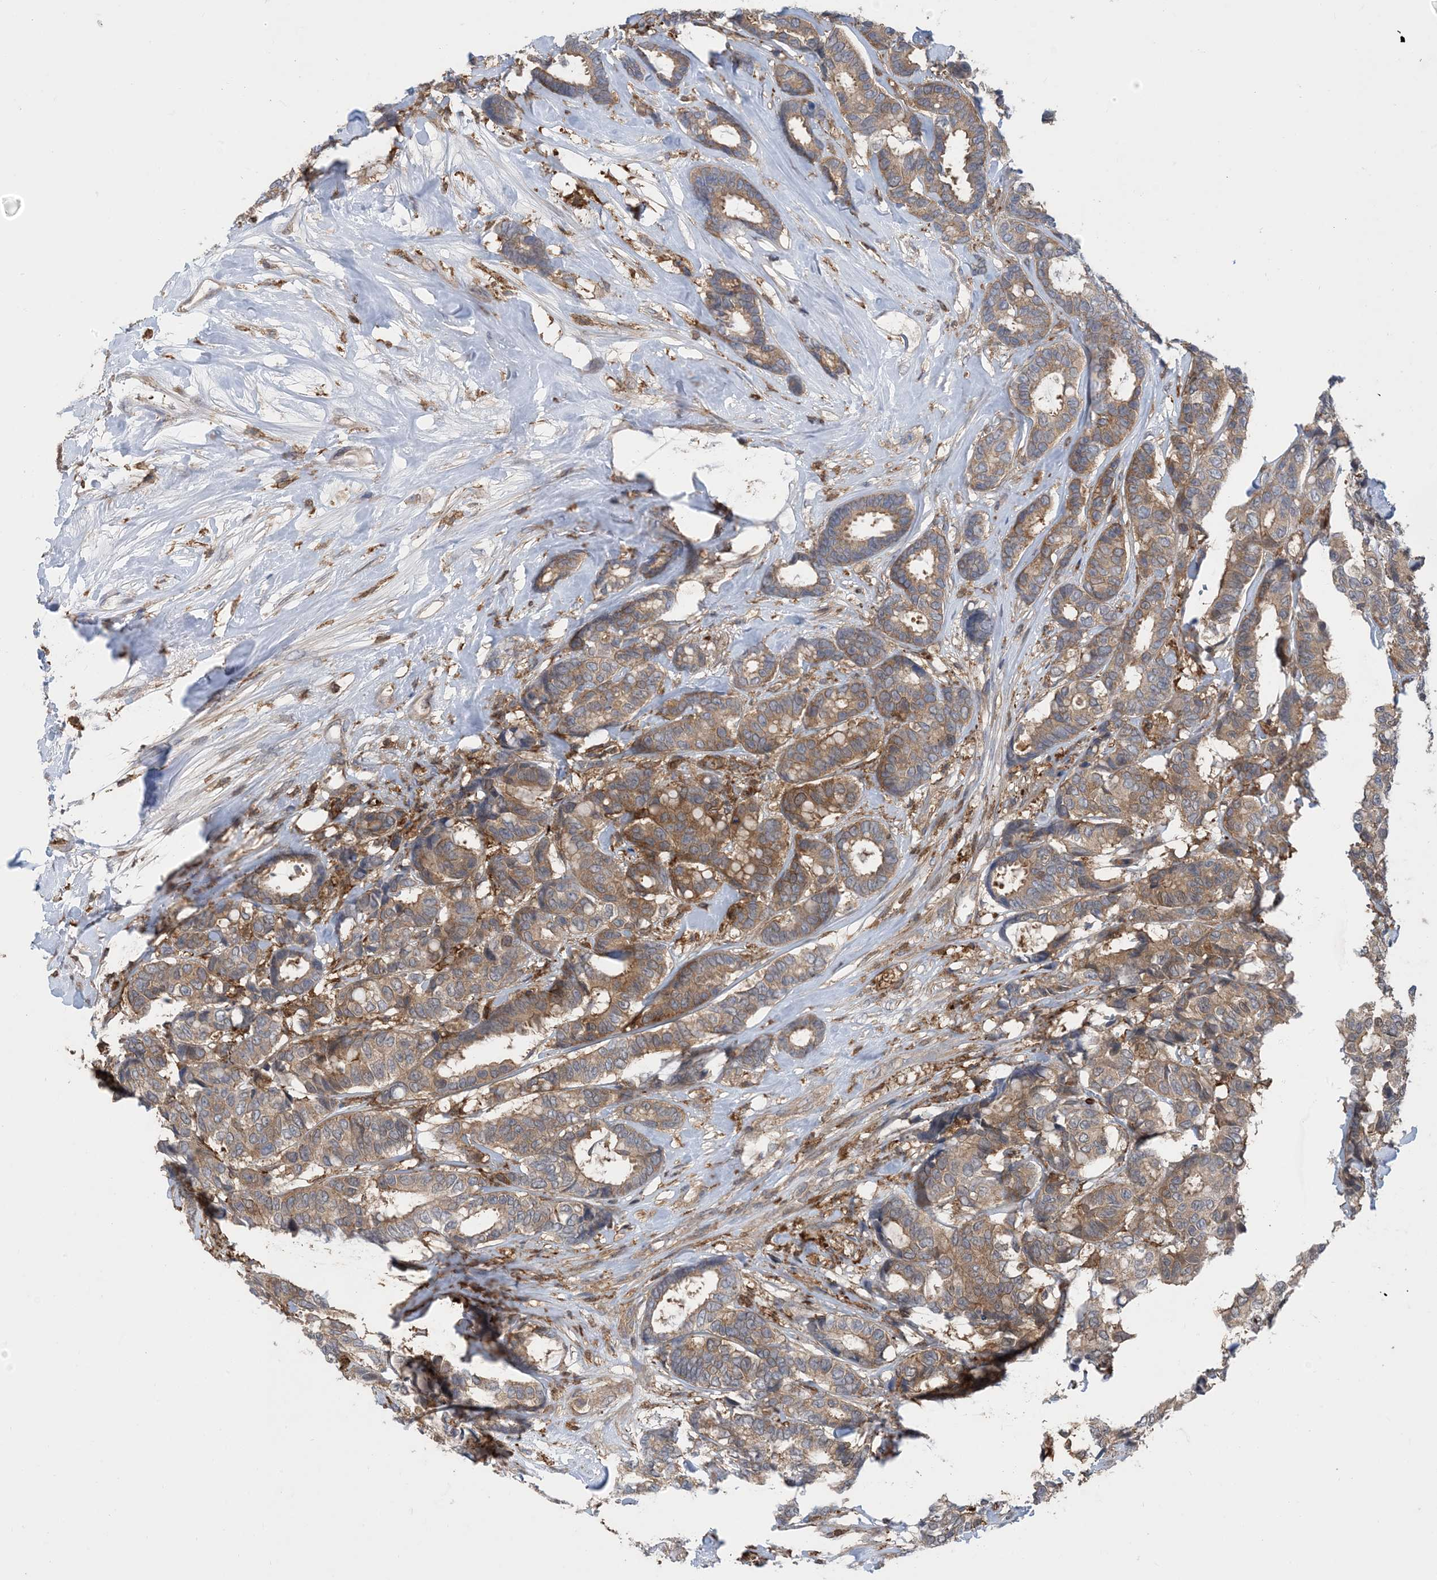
{"staining": {"intensity": "moderate", "quantity": ">75%", "location": "cytoplasmic/membranous"}, "tissue": "breast cancer", "cell_type": "Tumor cells", "image_type": "cancer", "snomed": [{"axis": "morphology", "description": "Duct carcinoma"}, {"axis": "topography", "description": "Breast"}], "caption": "Invasive ductal carcinoma (breast) was stained to show a protein in brown. There is medium levels of moderate cytoplasmic/membranous positivity in approximately >75% of tumor cells.", "gene": "HS1BP3", "patient": {"sex": "female", "age": 87}}